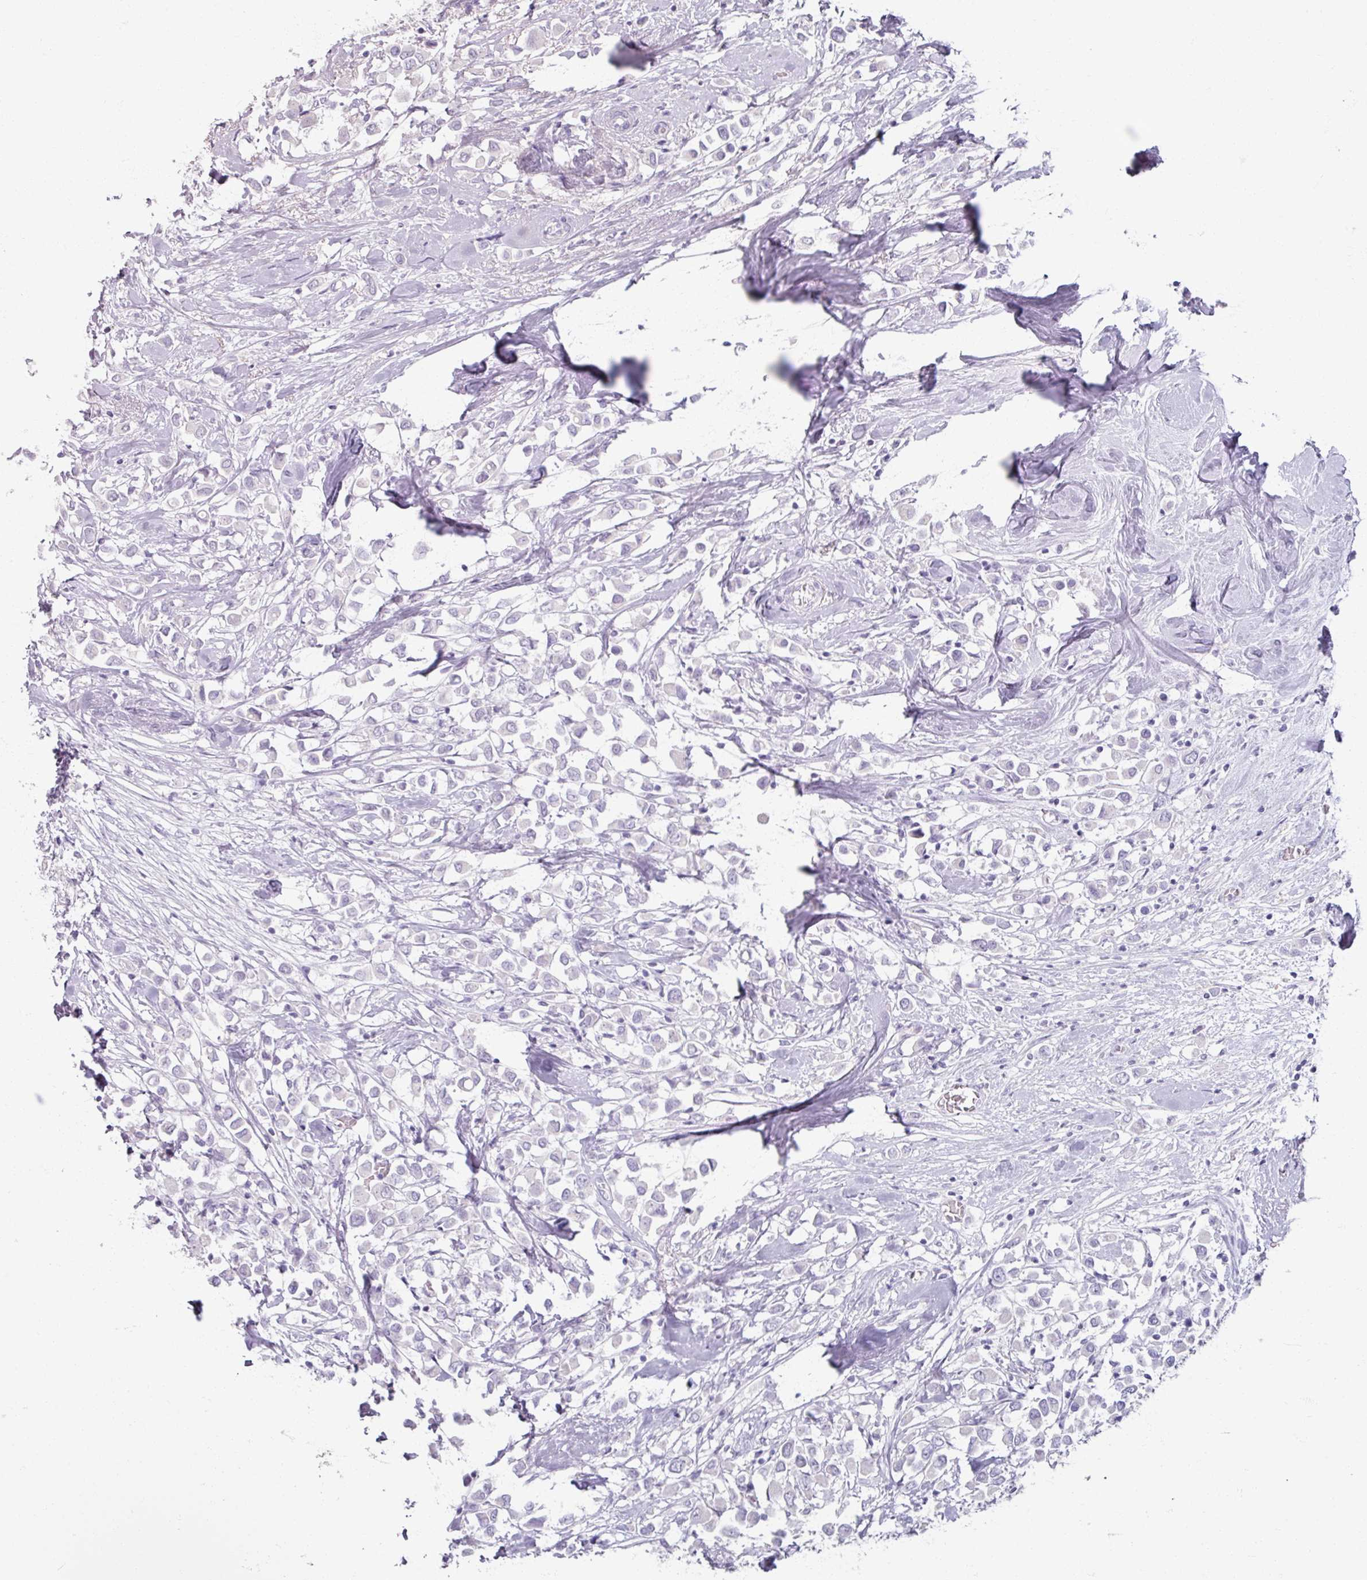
{"staining": {"intensity": "negative", "quantity": "none", "location": "none"}, "tissue": "breast cancer", "cell_type": "Tumor cells", "image_type": "cancer", "snomed": [{"axis": "morphology", "description": "Duct carcinoma"}, {"axis": "topography", "description": "Breast"}], "caption": "Protein analysis of breast cancer shows no significant expression in tumor cells.", "gene": "TG", "patient": {"sex": "female", "age": 61}}